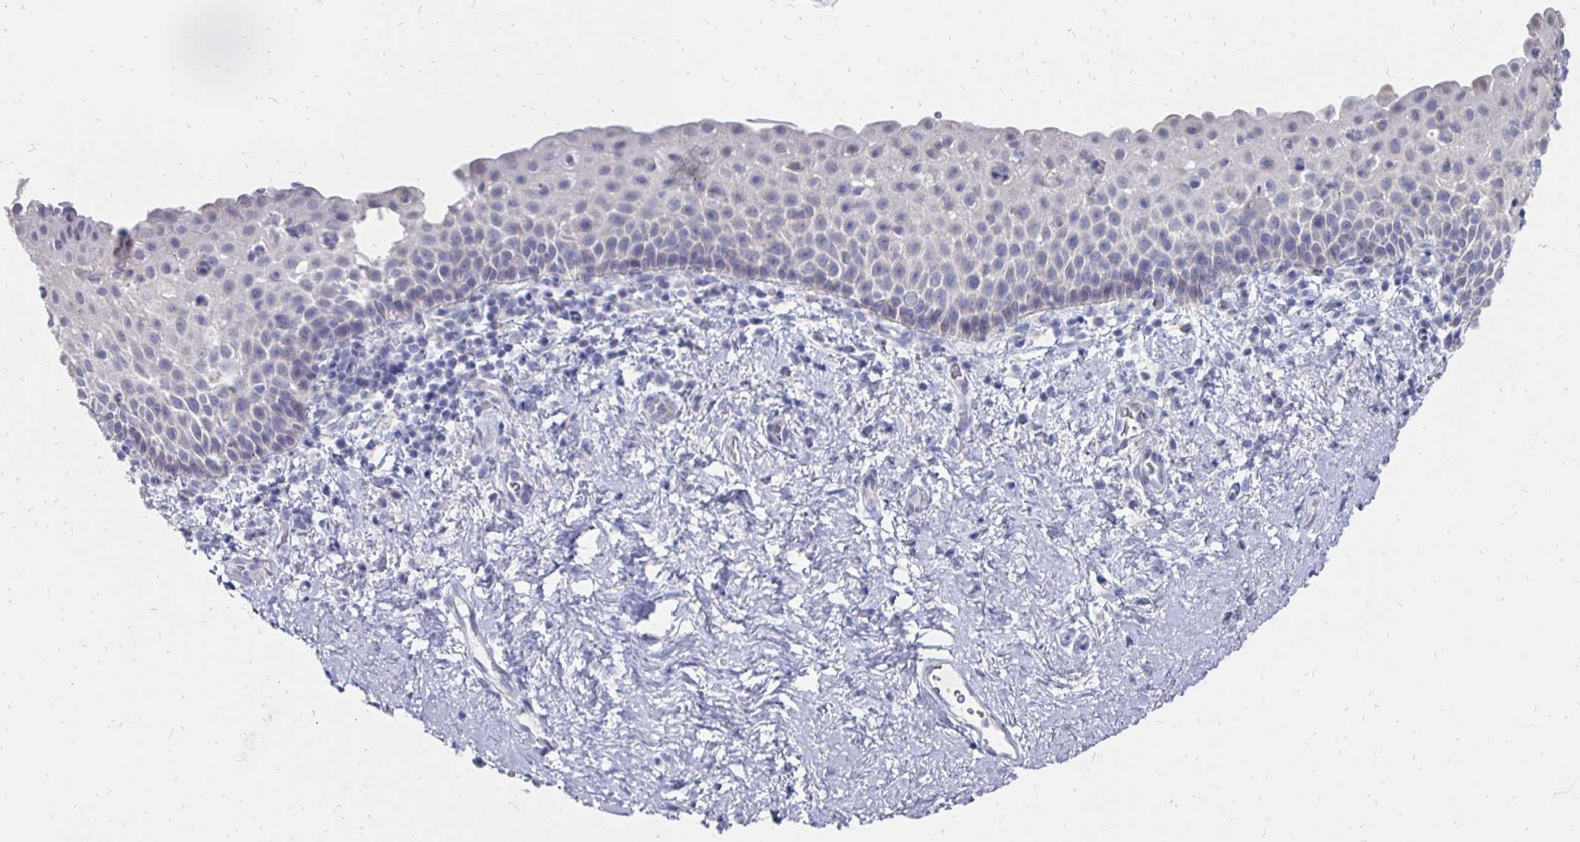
{"staining": {"intensity": "negative", "quantity": "none", "location": "none"}, "tissue": "vagina", "cell_type": "Squamous epithelial cells", "image_type": "normal", "snomed": [{"axis": "morphology", "description": "Normal tissue, NOS"}, {"axis": "topography", "description": "Vagina"}], "caption": "This photomicrograph is of benign vagina stained with immunohistochemistry (IHC) to label a protein in brown with the nuclei are counter-stained blue. There is no expression in squamous epithelial cells.", "gene": "SYCP3", "patient": {"sex": "female", "age": 61}}